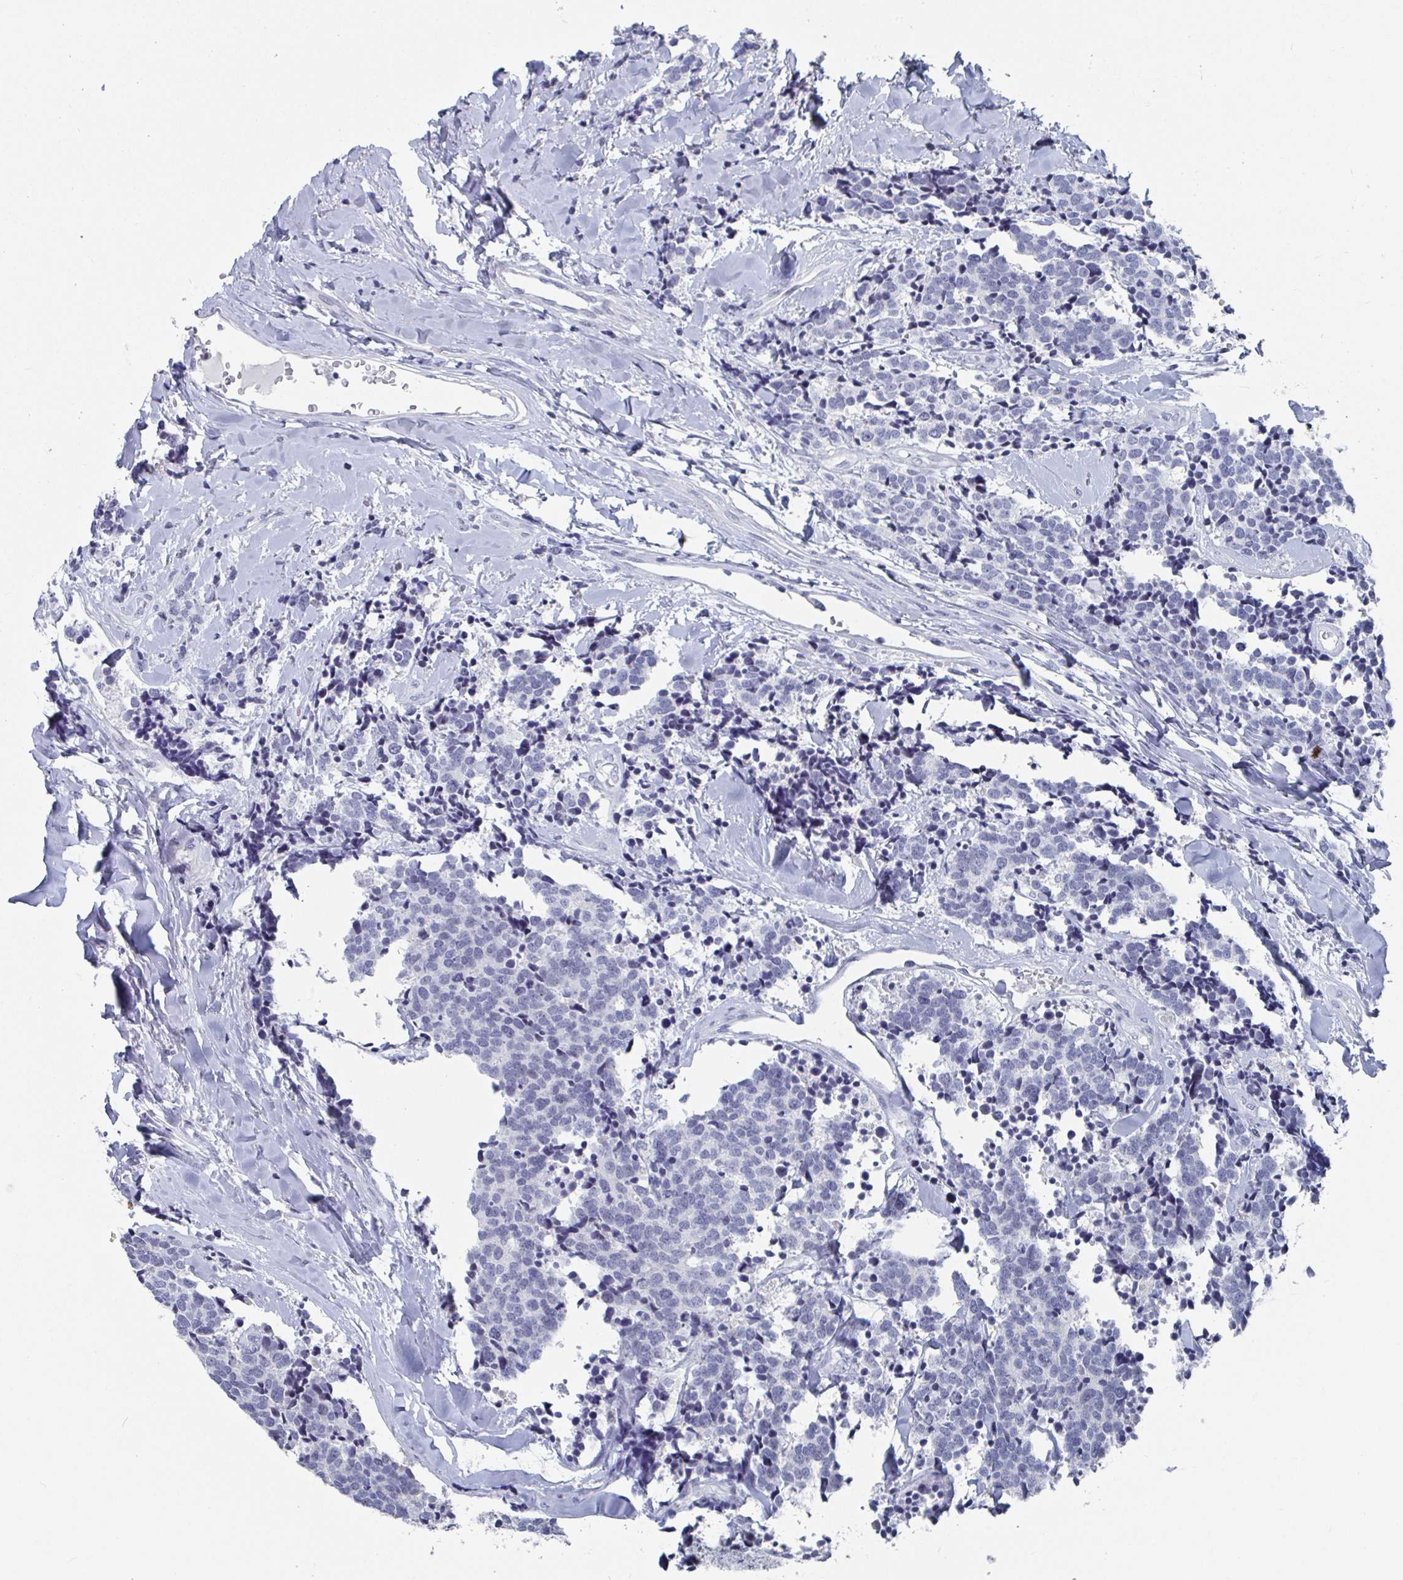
{"staining": {"intensity": "negative", "quantity": "none", "location": "none"}, "tissue": "carcinoid", "cell_type": "Tumor cells", "image_type": "cancer", "snomed": [{"axis": "morphology", "description": "Carcinoid, malignant, NOS"}, {"axis": "topography", "description": "Skin"}], "caption": "High magnification brightfield microscopy of carcinoid stained with DAB (brown) and counterstained with hematoxylin (blue): tumor cells show no significant staining.", "gene": "CAMKV", "patient": {"sex": "female", "age": 79}}